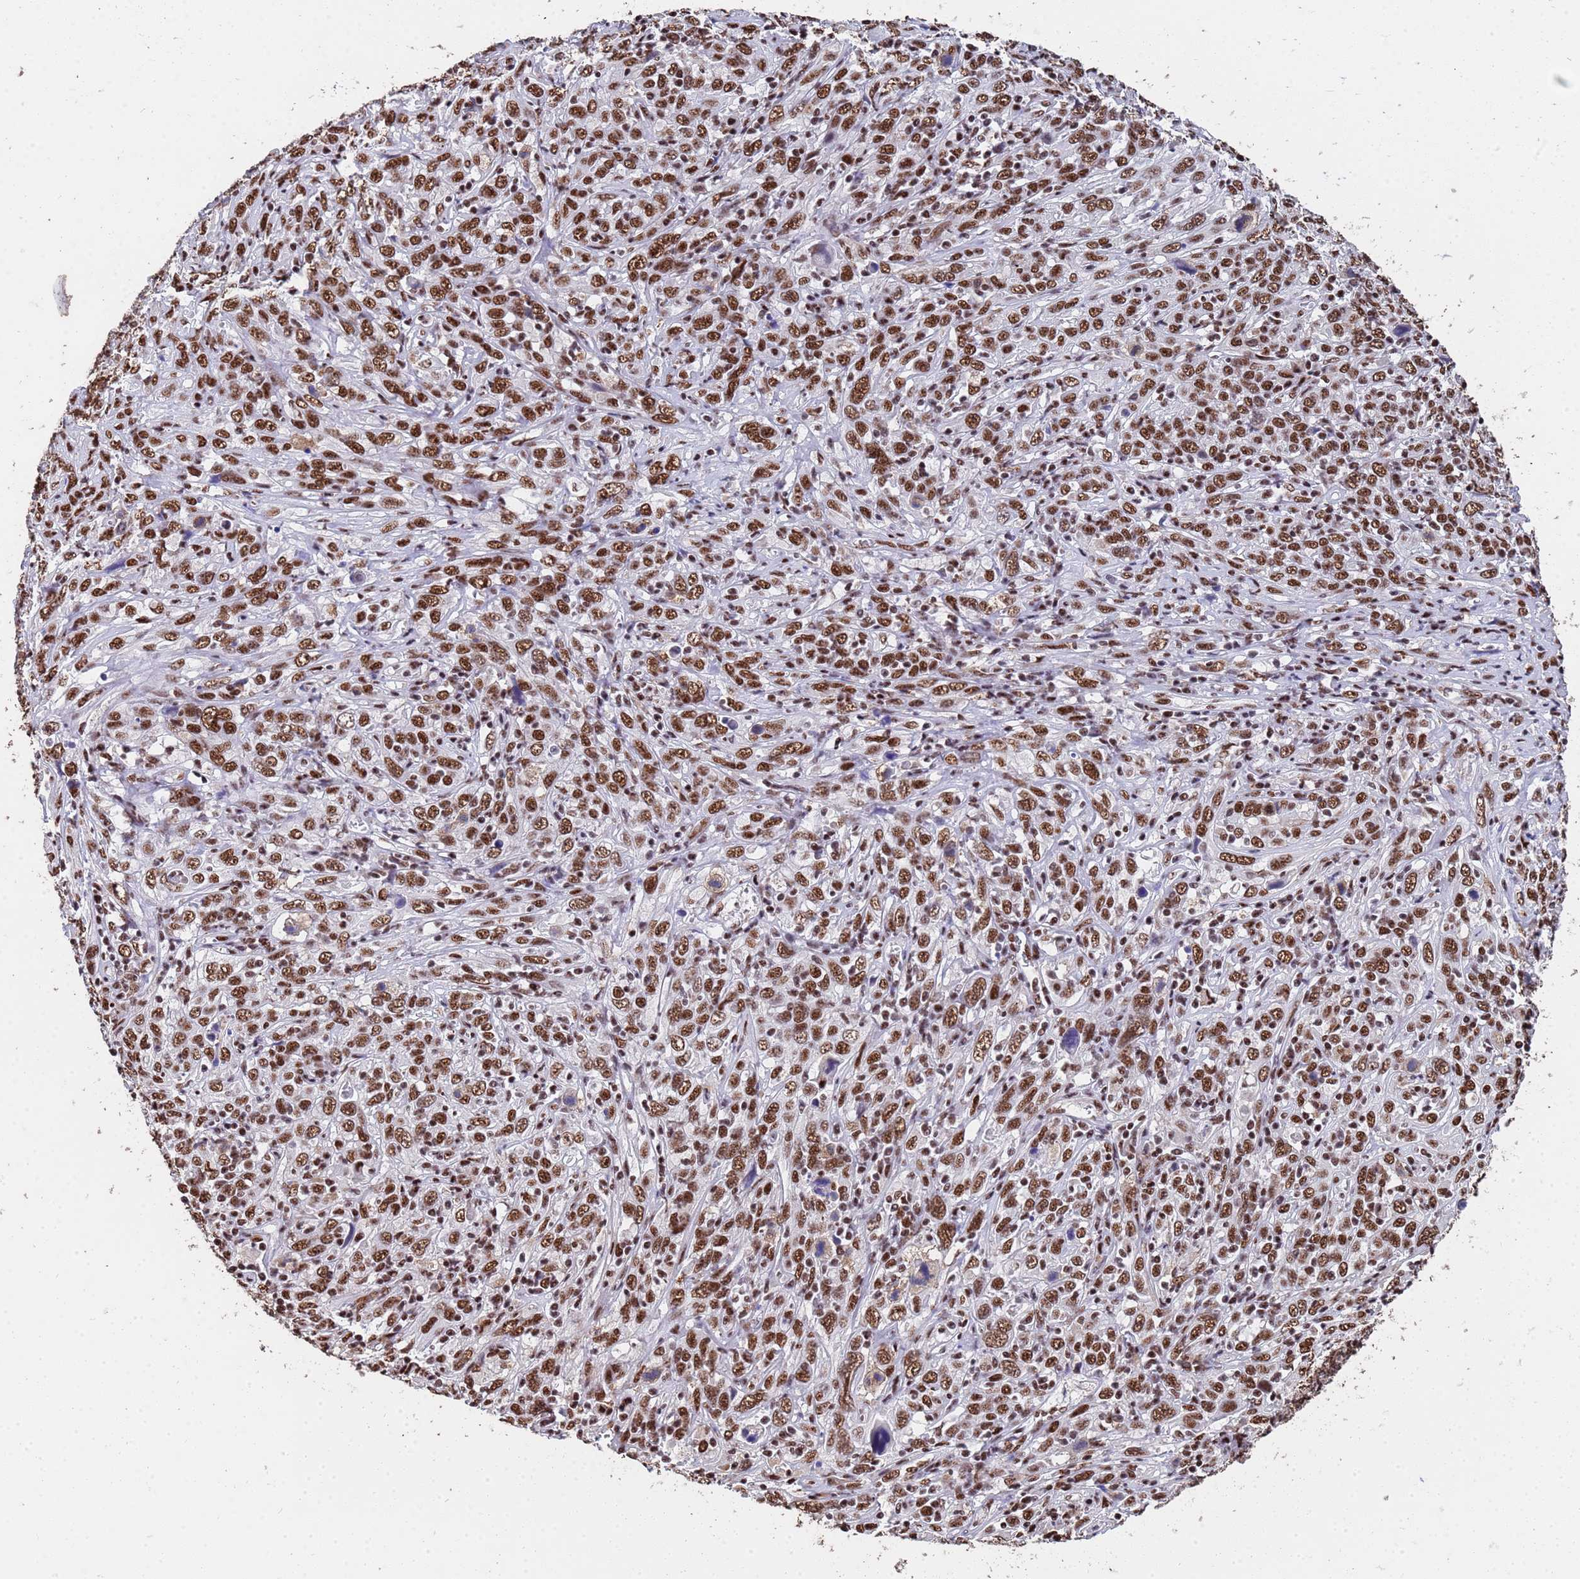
{"staining": {"intensity": "moderate", "quantity": ">75%", "location": "nuclear"}, "tissue": "cervical cancer", "cell_type": "Tumor cells", "image_type": "cancer", "snomed": [{"axis": "morphology", "description": "Squamous cell carcinoma, NOS"}, {"axis": "topography", "description": "Cervix"}], "caption": "Squamous cell carcinoma (cervical) tissue shows moderate nuclear positivity in approximately >75% of tumor cells", "gene": "SF3B2", "patient": {"sex": "female", "age": 46}}